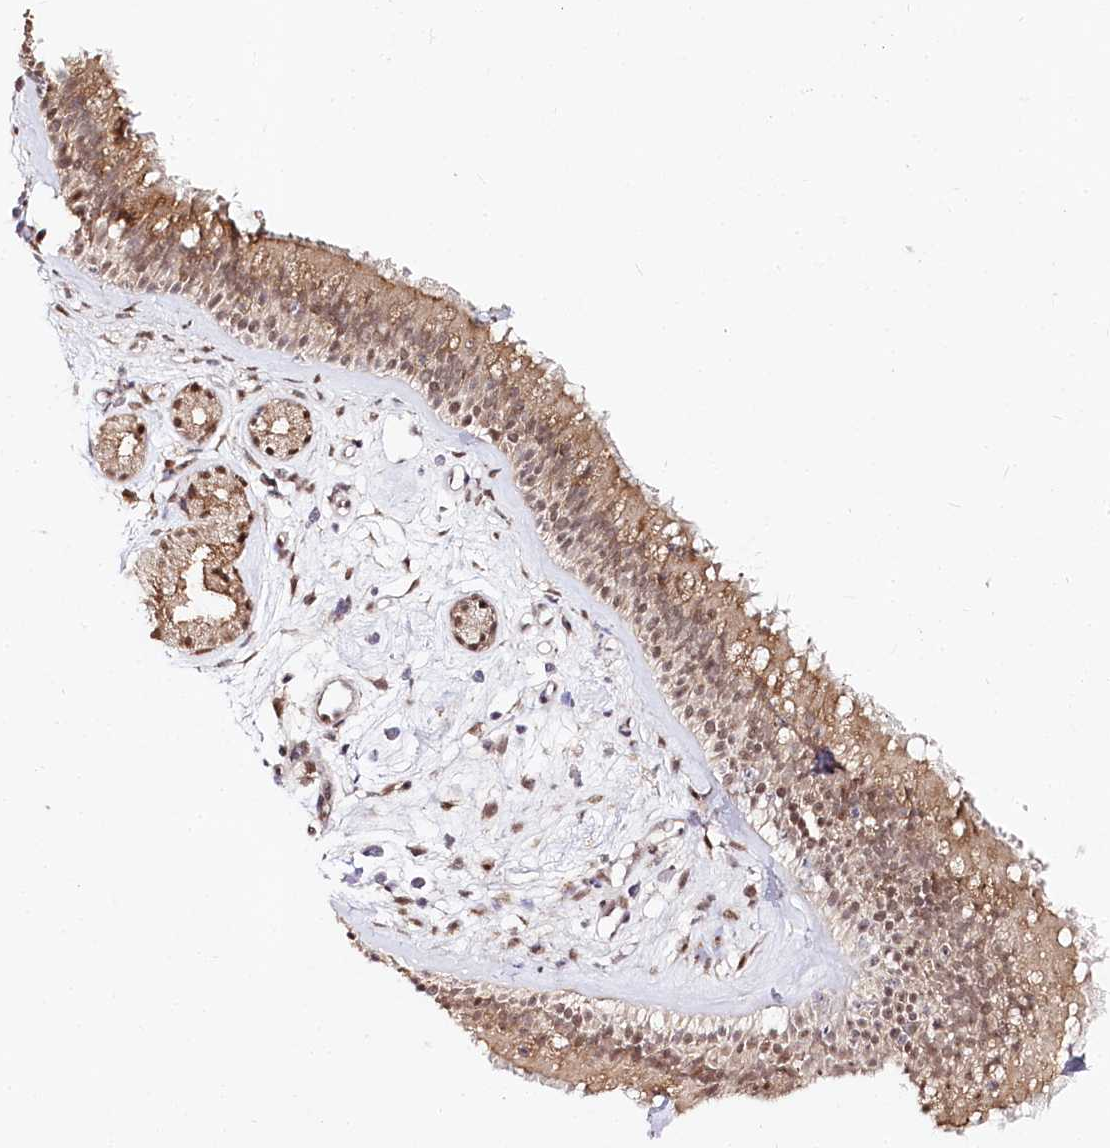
{"staining": {"intensity": "moderate", "quantity": ">75%", "location": "cytoplasmic/membranous,nuclear"}, "tissue": "nasopharynx", "cell_type": "Respiratory epithelial cells", "image_type": "normal", "snomed": [{"axis": "morphology", "description": "Normal tissue, NOS"}, {"axis": "morphology", "description": "Inflammation, NOS"}, {"axis": "morphology", "description": "Malignant melanoma, Metastatic site"}, {"axis": "topography", "description": "Nasopharynx"}], "caption": "A brown stain labels moderate cytoplasmic/membranous,nuclear expression of a protein in respiratory epithelial cells of benign nasopharynx.", "gene": "CNPY2", "patient": {"sex": "male", "age": 70}}